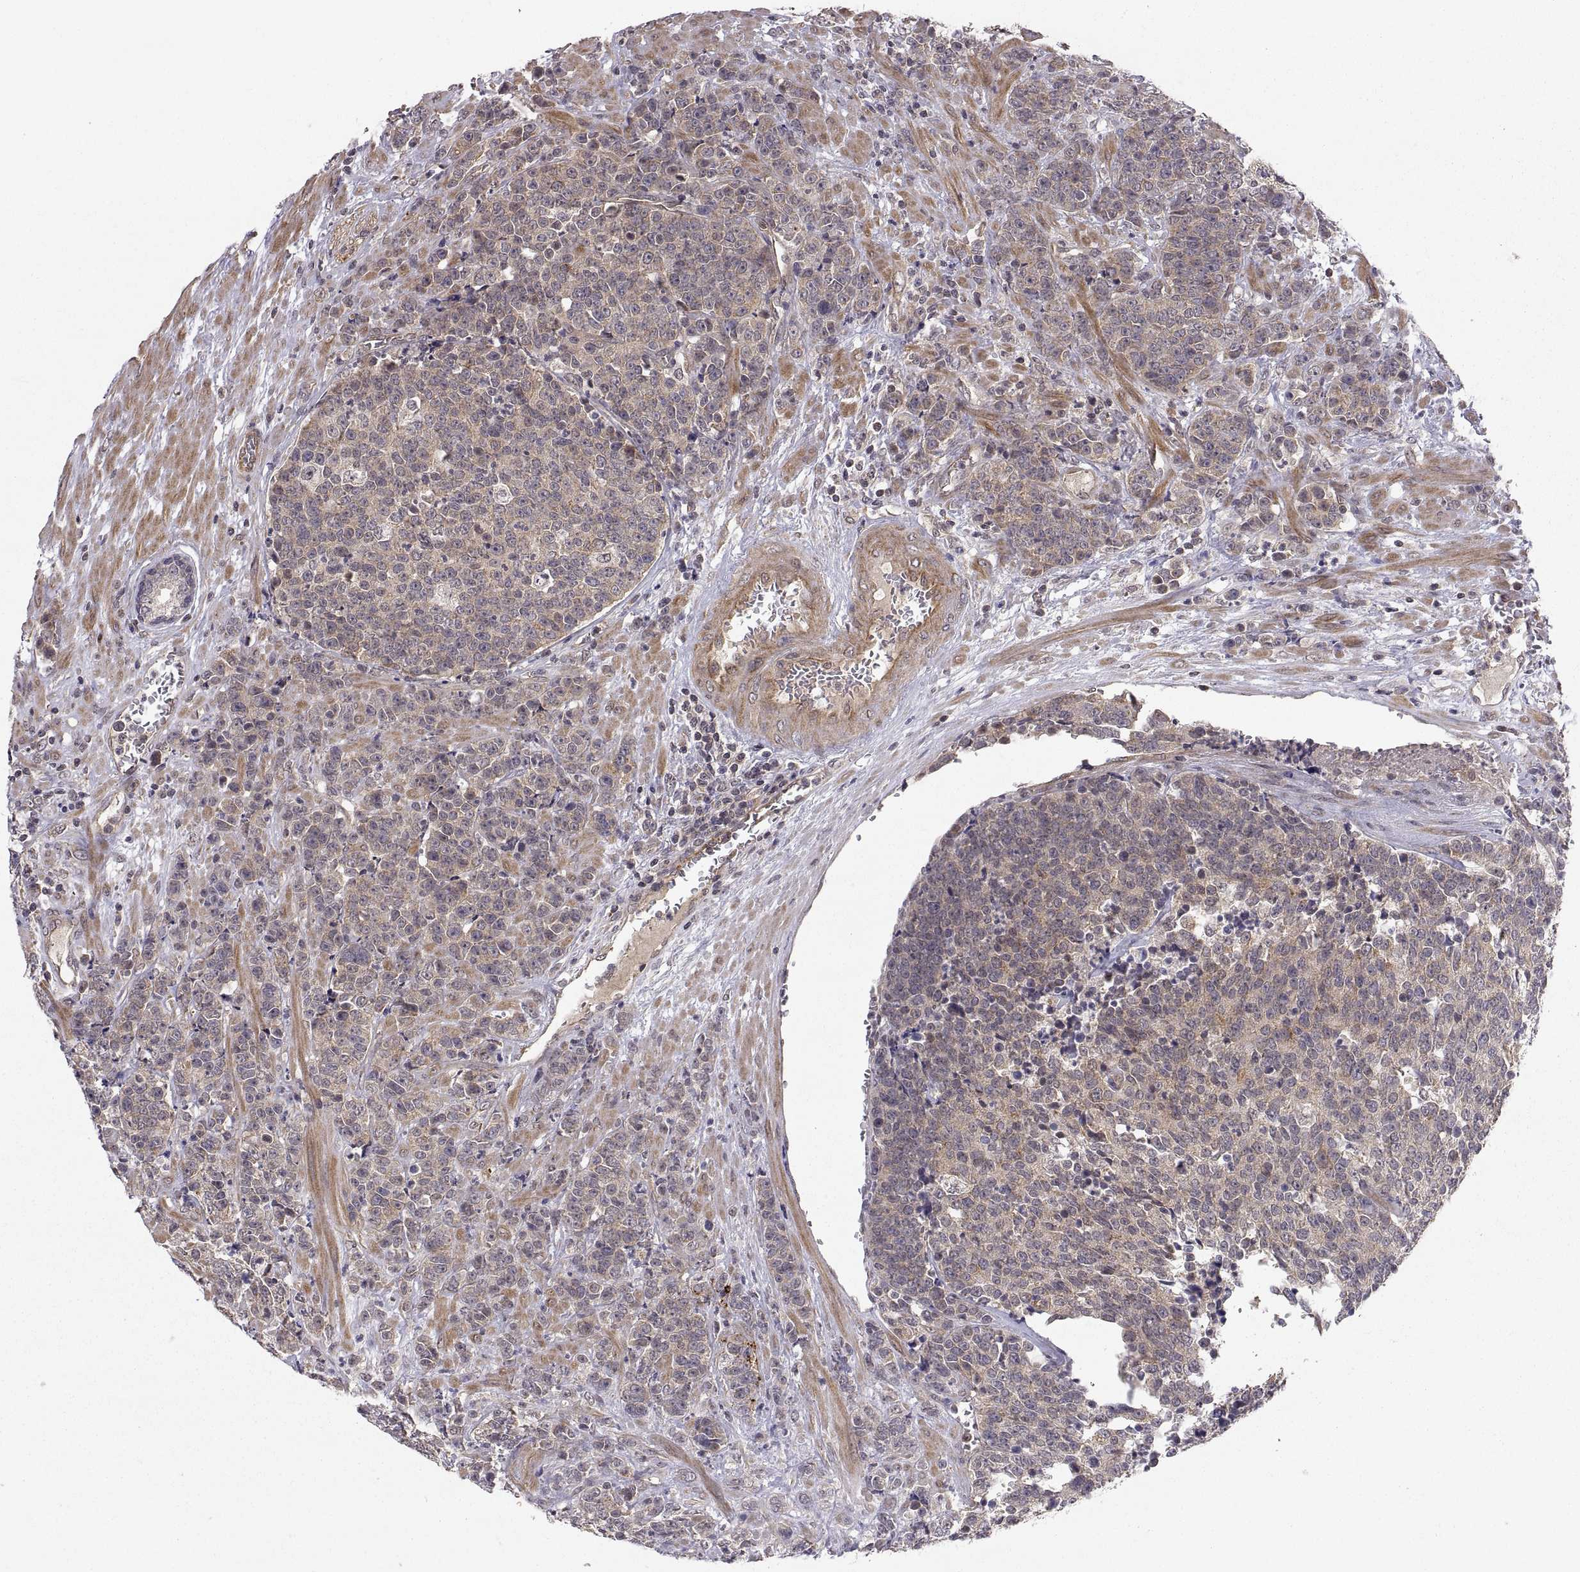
{"staining": {"intensity": "weak", "quantity": "<25%", "location": "cytoplasmic/membranous"}, "tissue": "prostate cancer", "cell_type": "Tumor cells", "image_type": "cancer", "snomed": [{"axis": "morphology", "description": "Adenocarcinoma, NOS"}, {"axis": "topography", "description": "Prostate"}], "caption": "This is a histopathology image of immunohistochemistry staining of prostate cancer, which shows no staining in tumor cells. The staining was performed using DAB to visualize the protein expression in brown, while the nuclei were stained in blue with hematoxylin (Magnification: 20x).", "gene": "ABL2", "patient": {"sex": "male", "age": 67}}